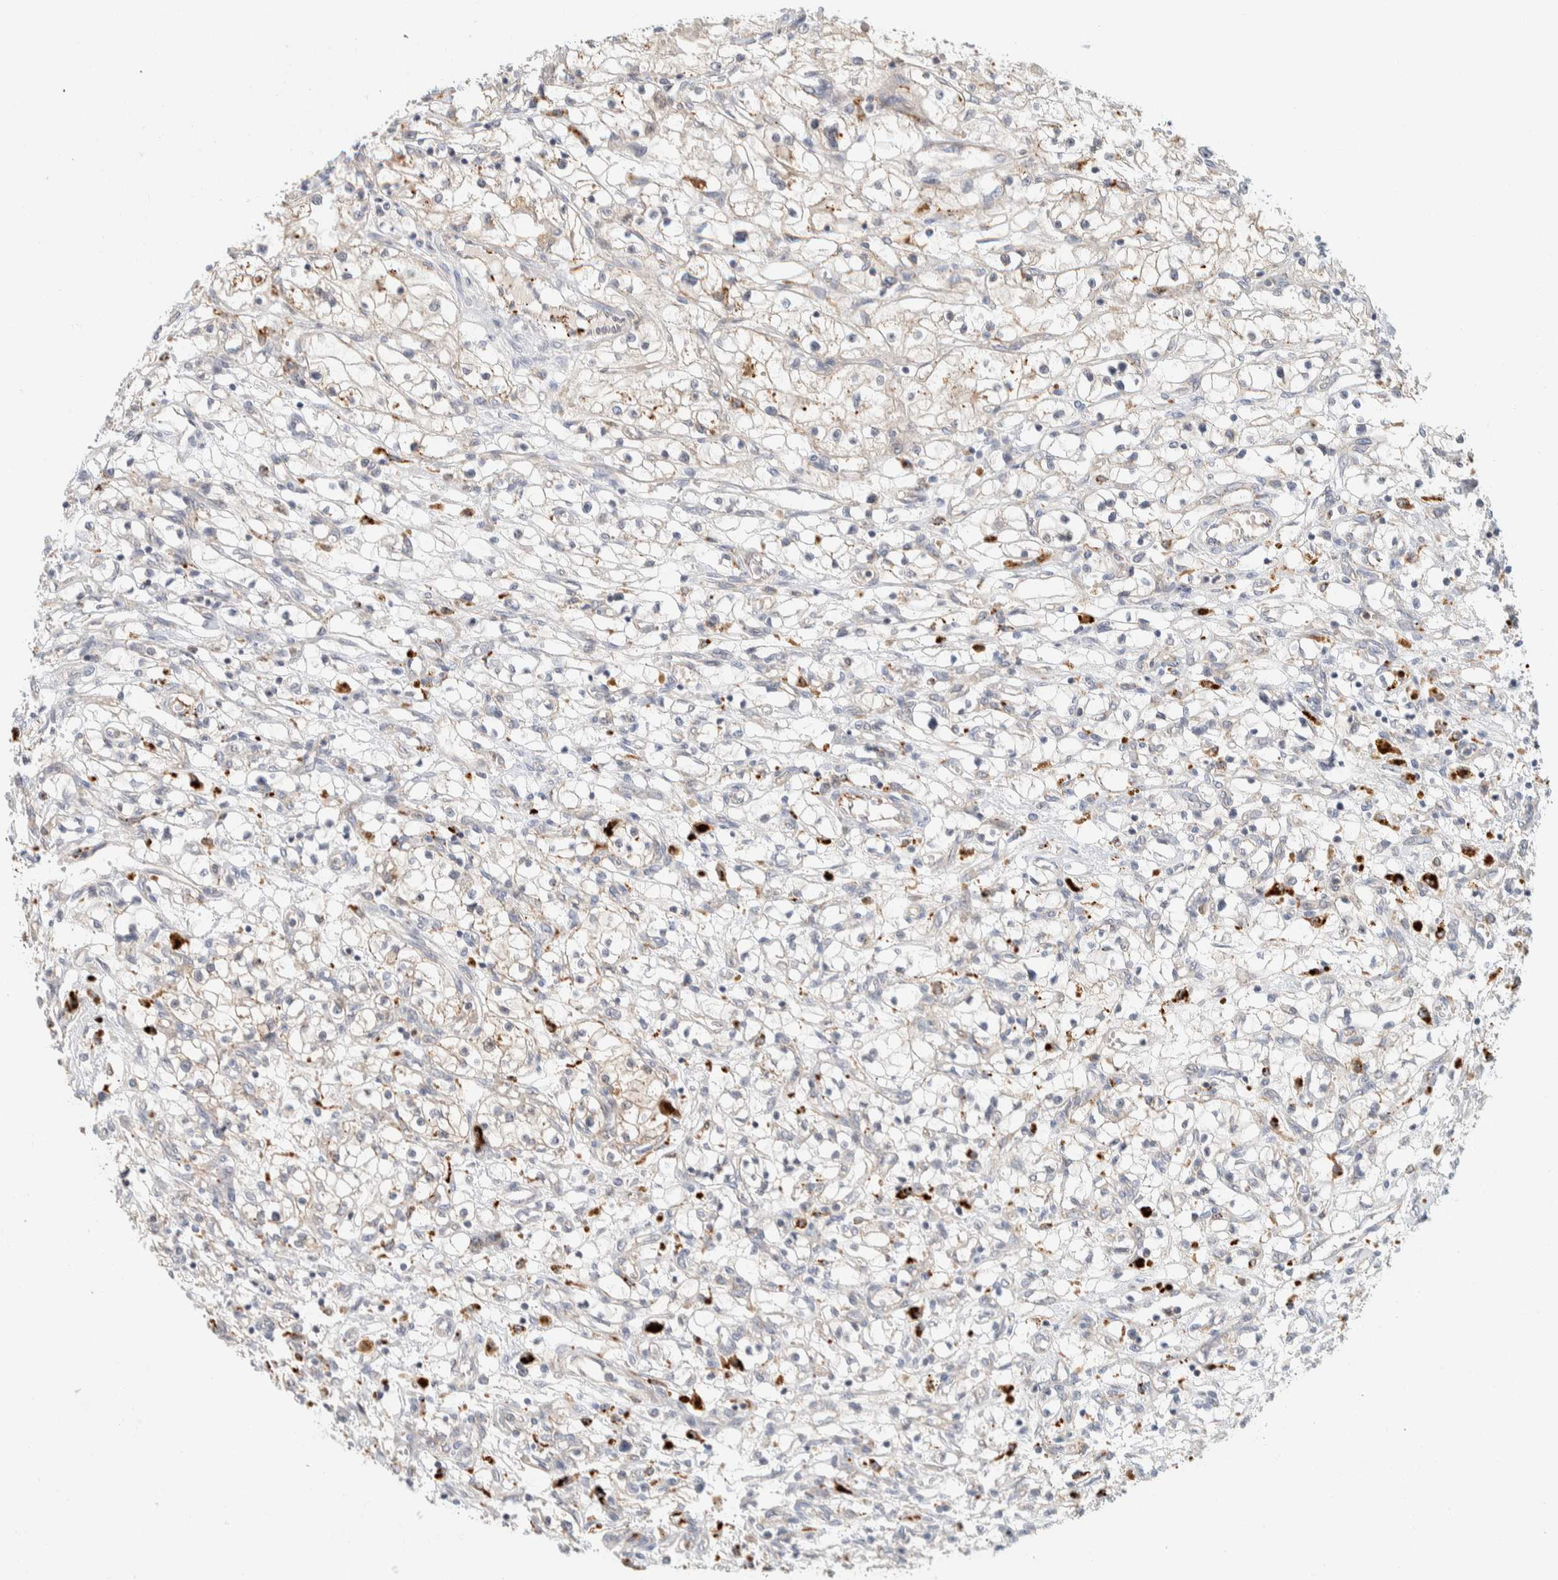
{"staining": {"intensity": "negative", "quantity": "none", "location": "none"}, "tissue": "renal cancer", "cell_type": "Tumor cells", "image_type": "cancer", "snomed": [{"axis": "morphology", "description": "Adenocarcinoma, NOS"}, {"axis": "topography", "description": "Kidney"}], "caption": "IHC image of neoplastic tissue: renal adenocarcinoma stained with DAB (3,3'-diaminobenzidine) exhibits no significant protein expression in tumor cells.", "gene": "GCLM", "patient": {"sex": "male", "age": 68}}